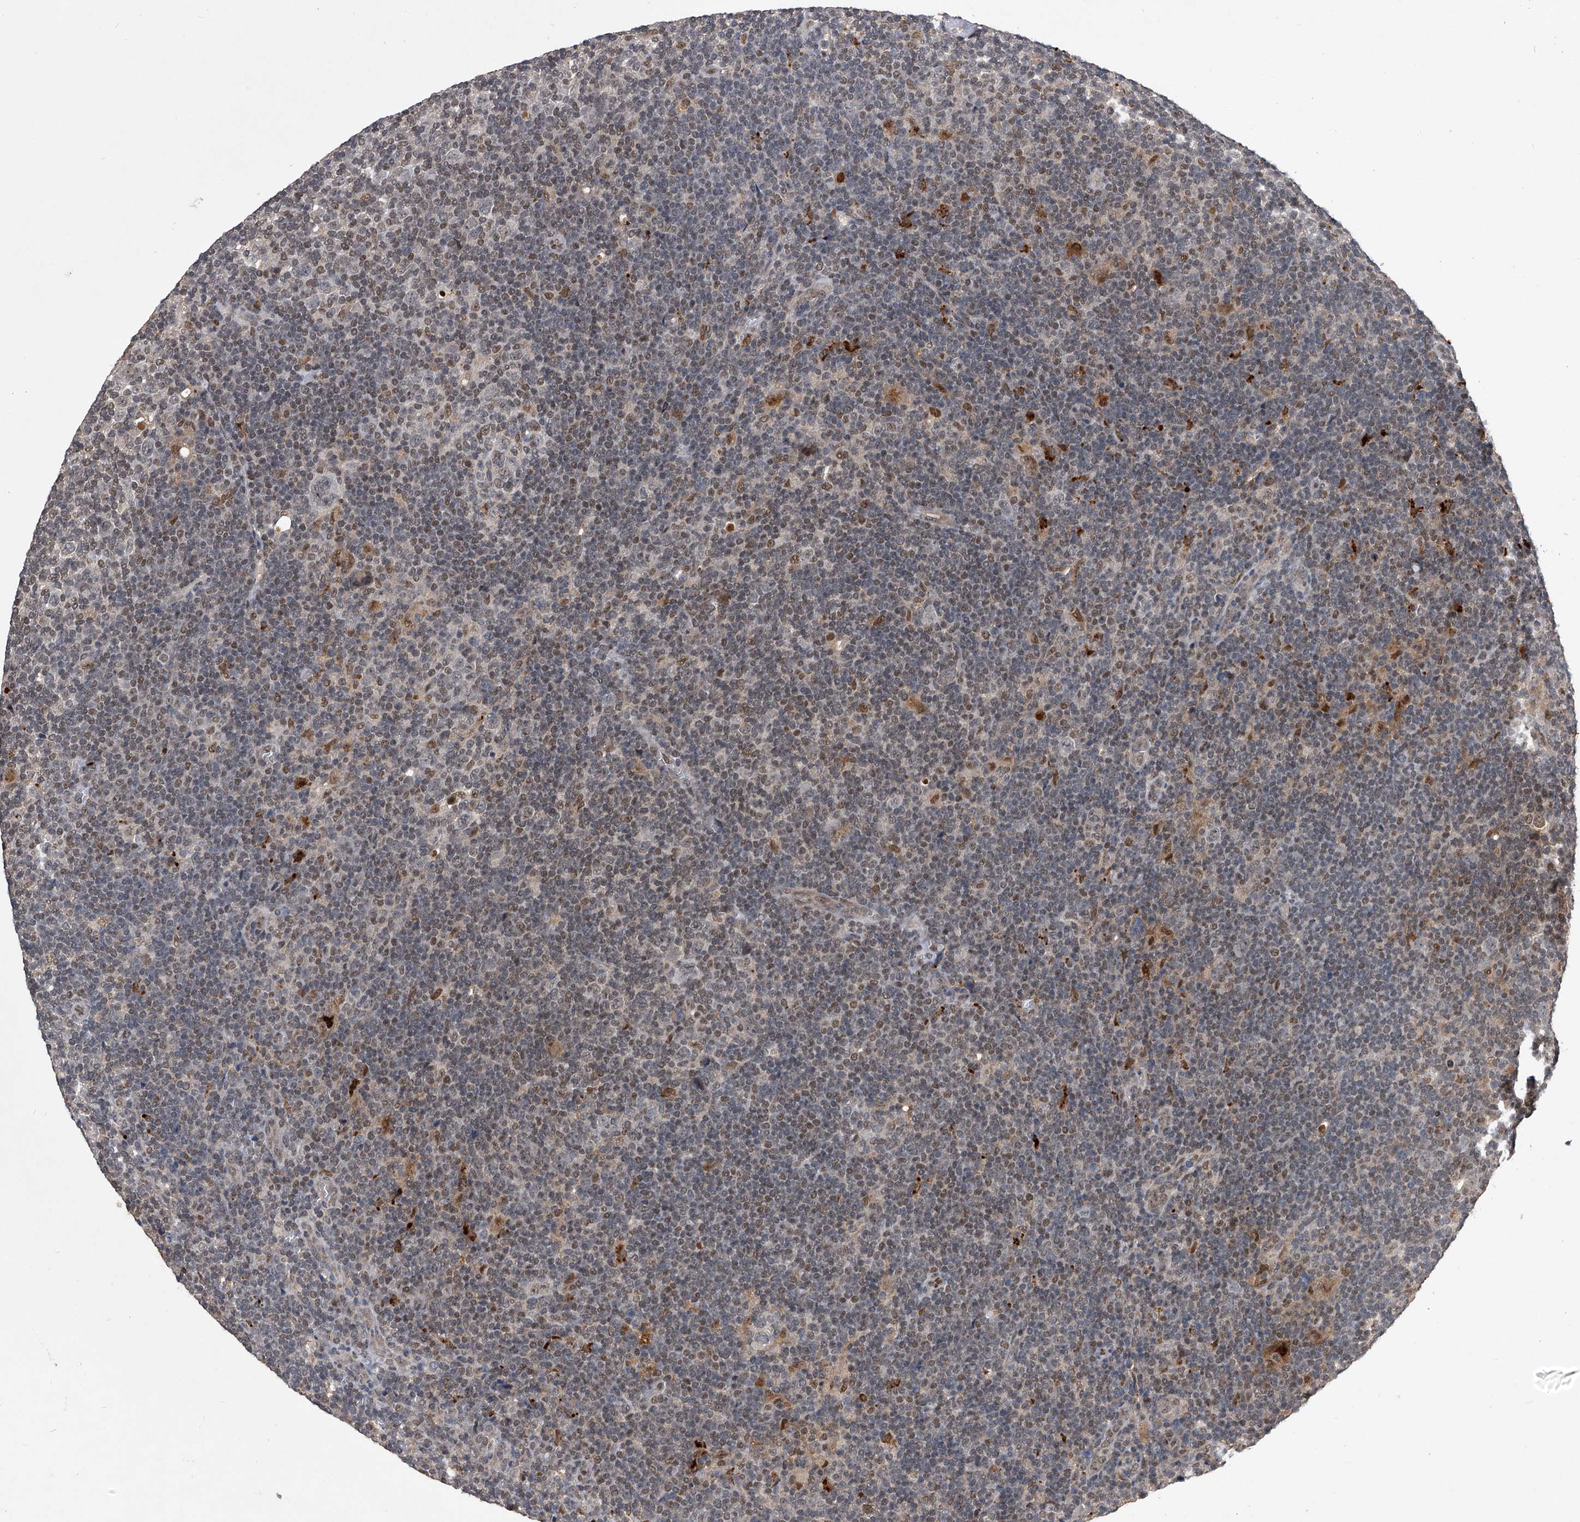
{"staining": {"intensity": "weak", "quantity": "<25%", "location": "nuclear"}, "tissue": "lymphoma", "cell_type": "Tumor cells", "image_type": "cancer", "snomed": [{"axis": "morphology", "description": "Hodgkin's disease, NOS"}, {"axis": "topography", "description": "Lymph node"}], "caption": "Lymphoma stained for a protein using immunohistochemistry (IHC) reveals no expression tumor cells.", "gene": "CMTR1", "patient": {"sex": "female", "age": 57}}